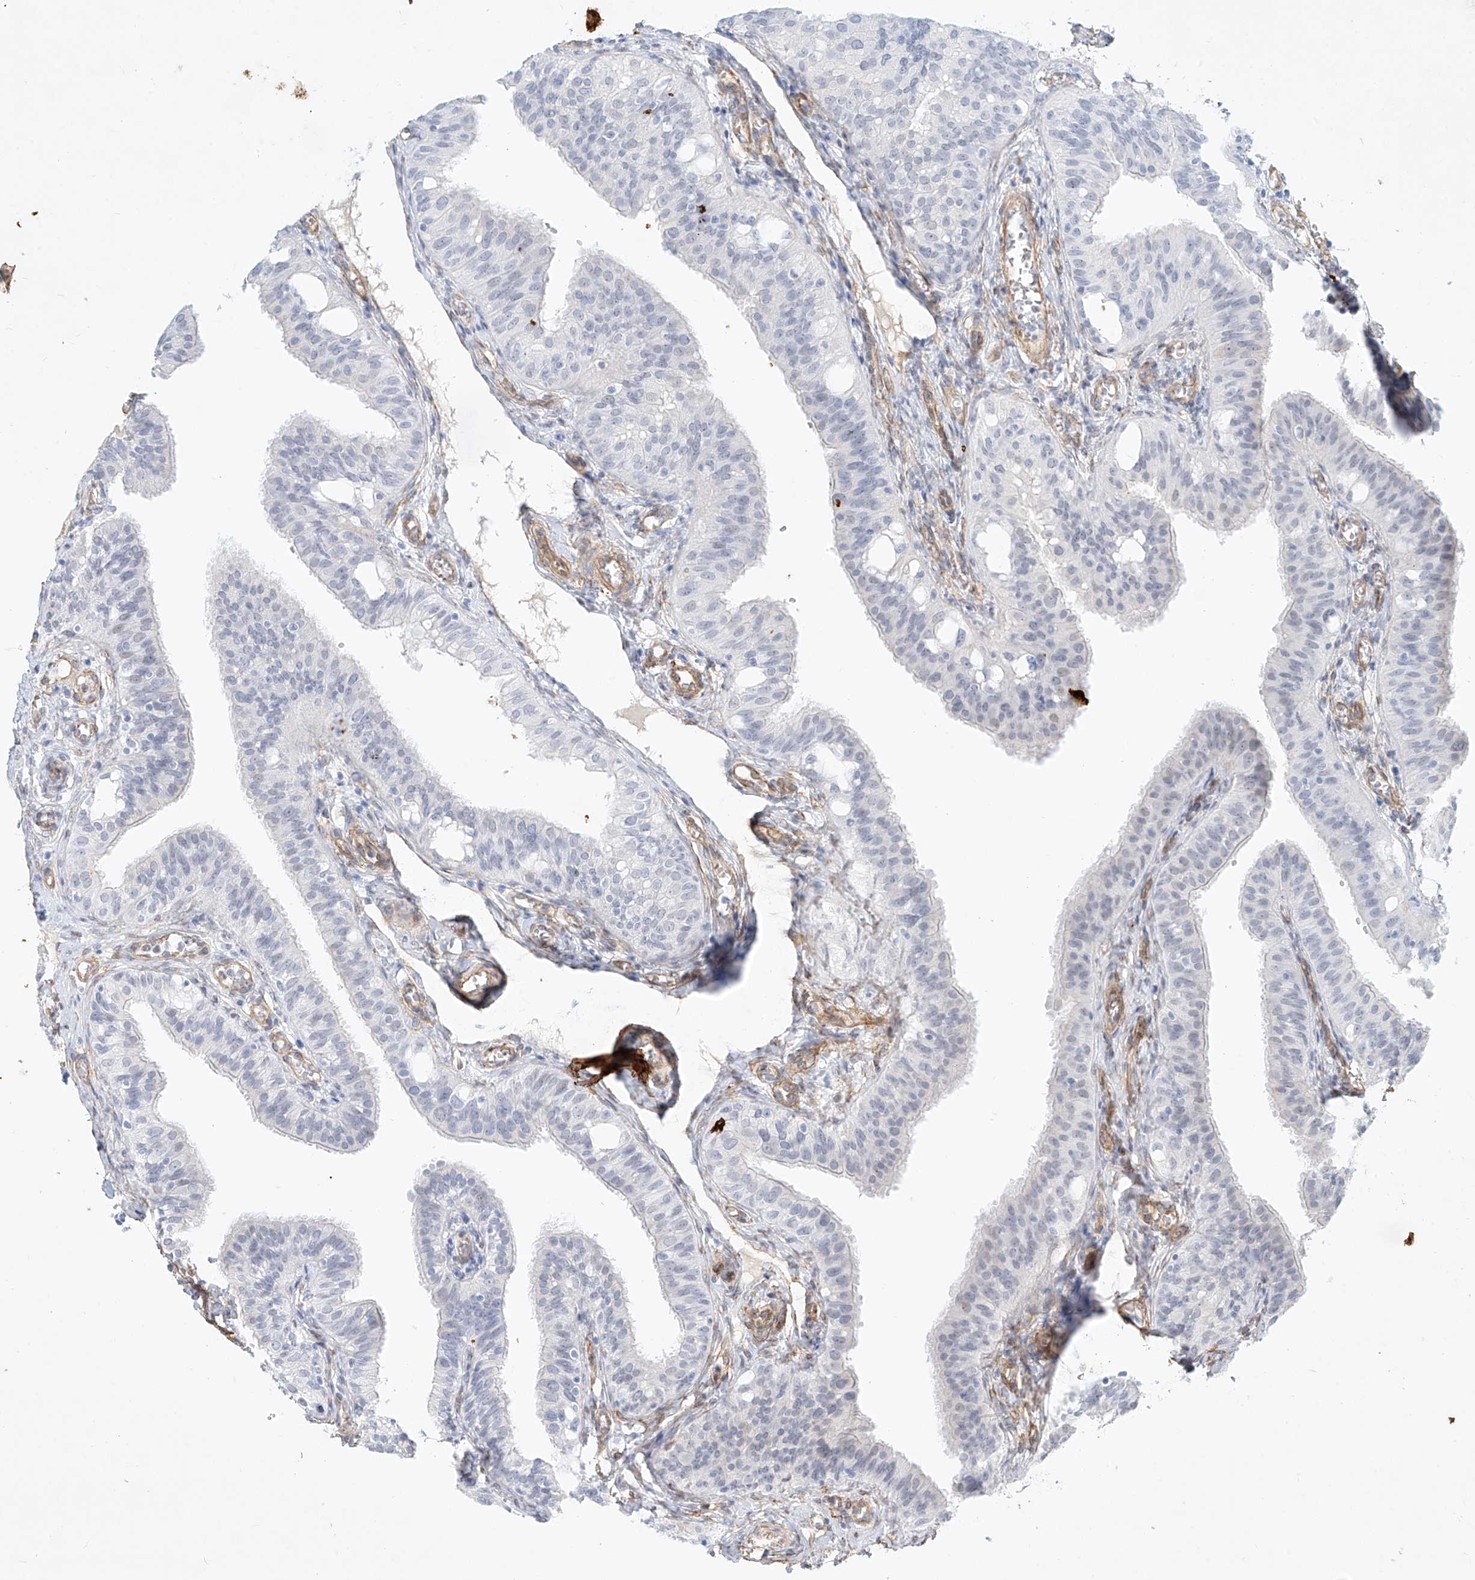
{"staining": {"intensity": "negative", "quantity": "none", "location": "none"}, "tissue": "fallopian tube", "cell_type": "Glandular cells", "image_type": "normal", "snomed": [{"axis": "morphology", "description": "Normal tissue, NOS"}, {"axis": "topography", "description": "Fallopian tube"}, {"axis": "topography", "description": "Ovary"}], "caption": "Human fallopian tube stained for a protein using immunohistochemistry exhibits no staining in glandular cells.", "gene": "REEP2", "patient": {"sex": "female", "age": 42}}